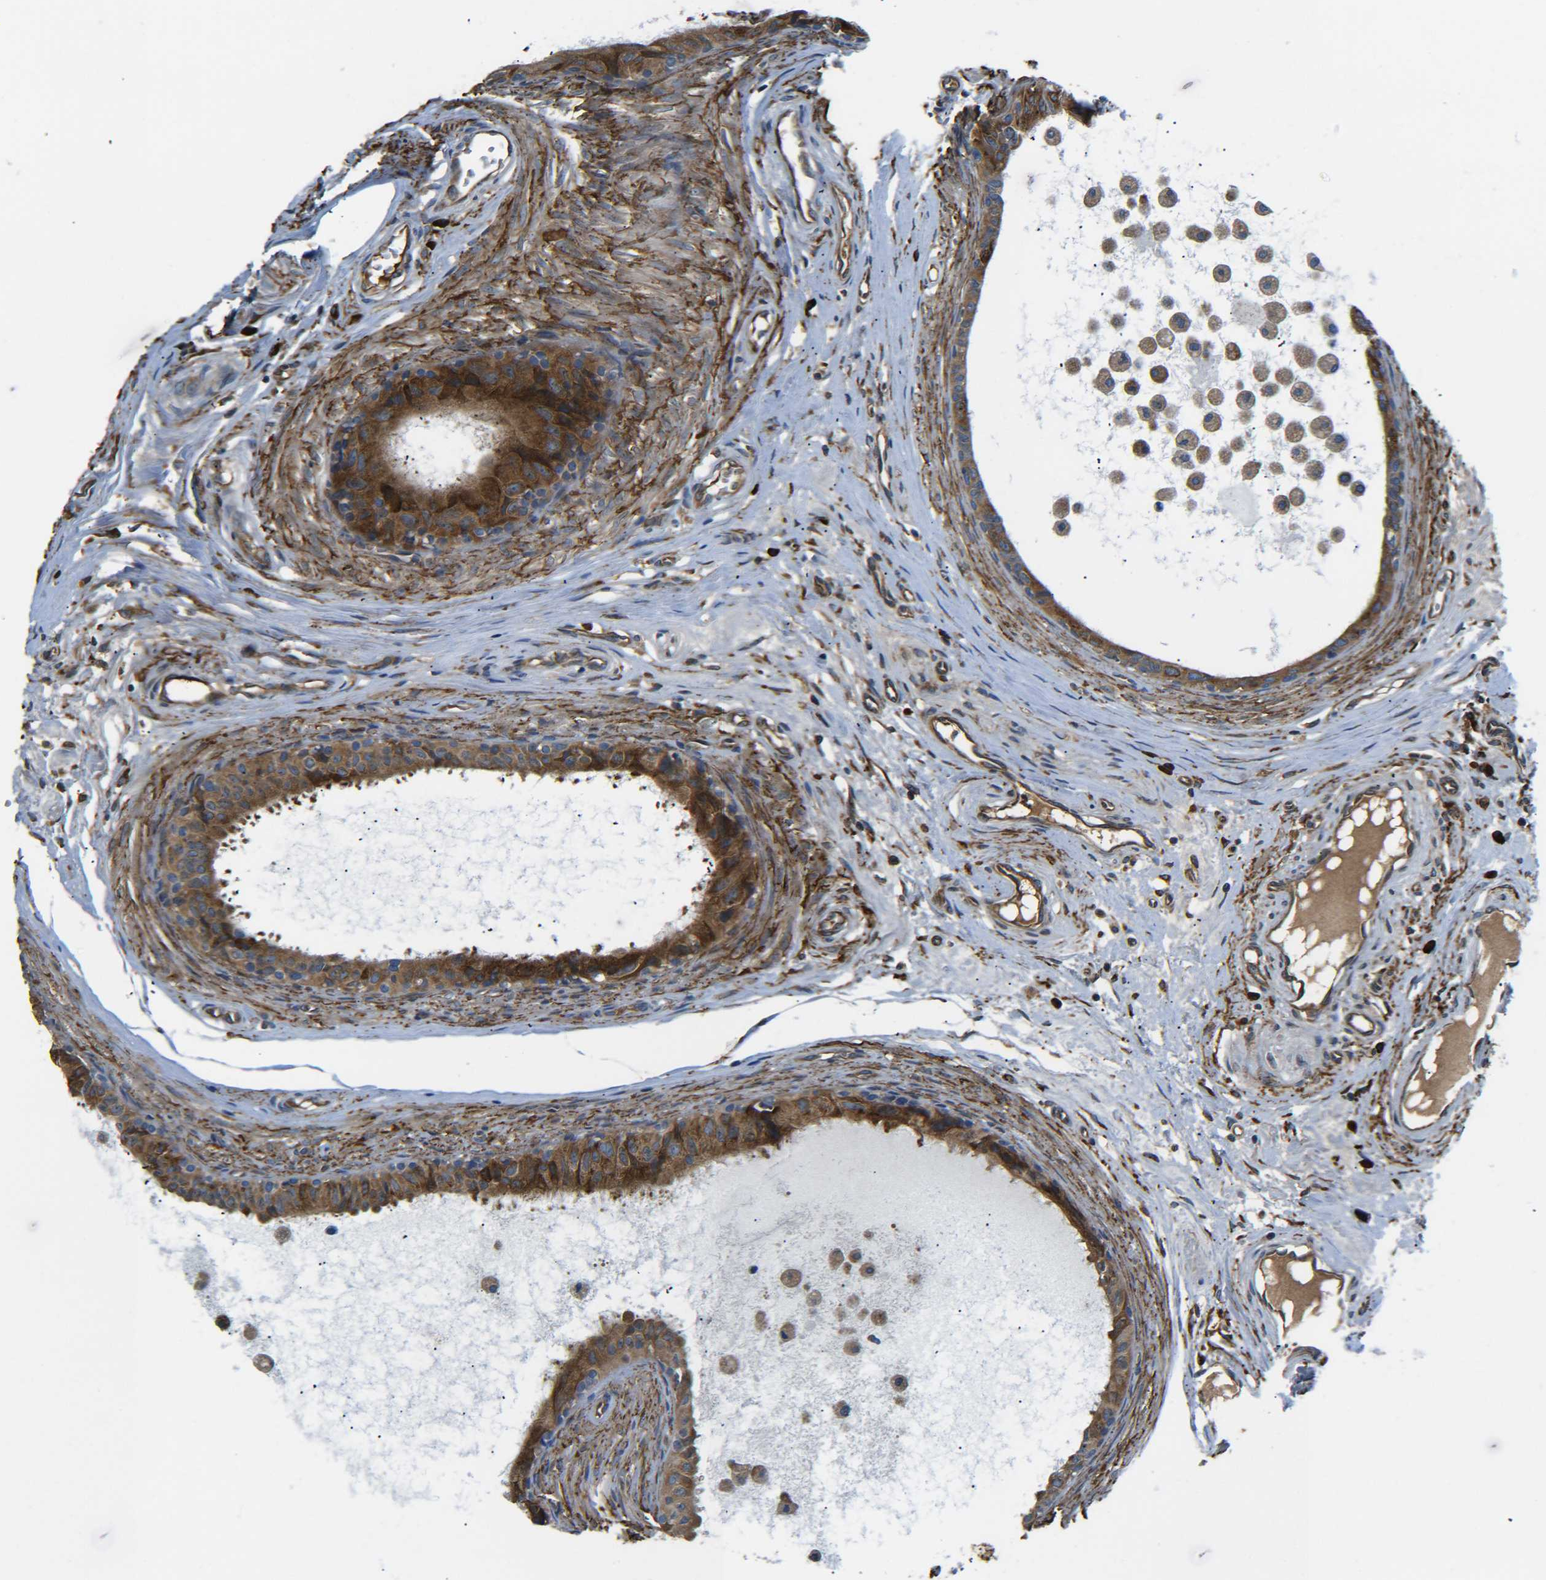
{"staining": {"intensity": "strong", "quantity": ">75%", "location": "cytoplasmic/membranous"}, "tissue": "epididymis", "cell_type": "Glandular cells", "image_type": "normal", "snomed": [{"axis": "morphology", "description": "Normal tissue, NOS"}, {"axis": "morphology", "description": "Inflammation, NOS"}, {"axis": "topography", "description": "Epididymis"}], "caption": "IHC micrograph of benign epididymis: human epididymis stained using IHC exhibits high levels of strong protein expression localized specifically in the cytoplasmic/membranous of glandular cells, appearing as a cytoplasmic/membranous brown color.", "gene": "PREB", "patient": {"sex": "male", "age": 85}}